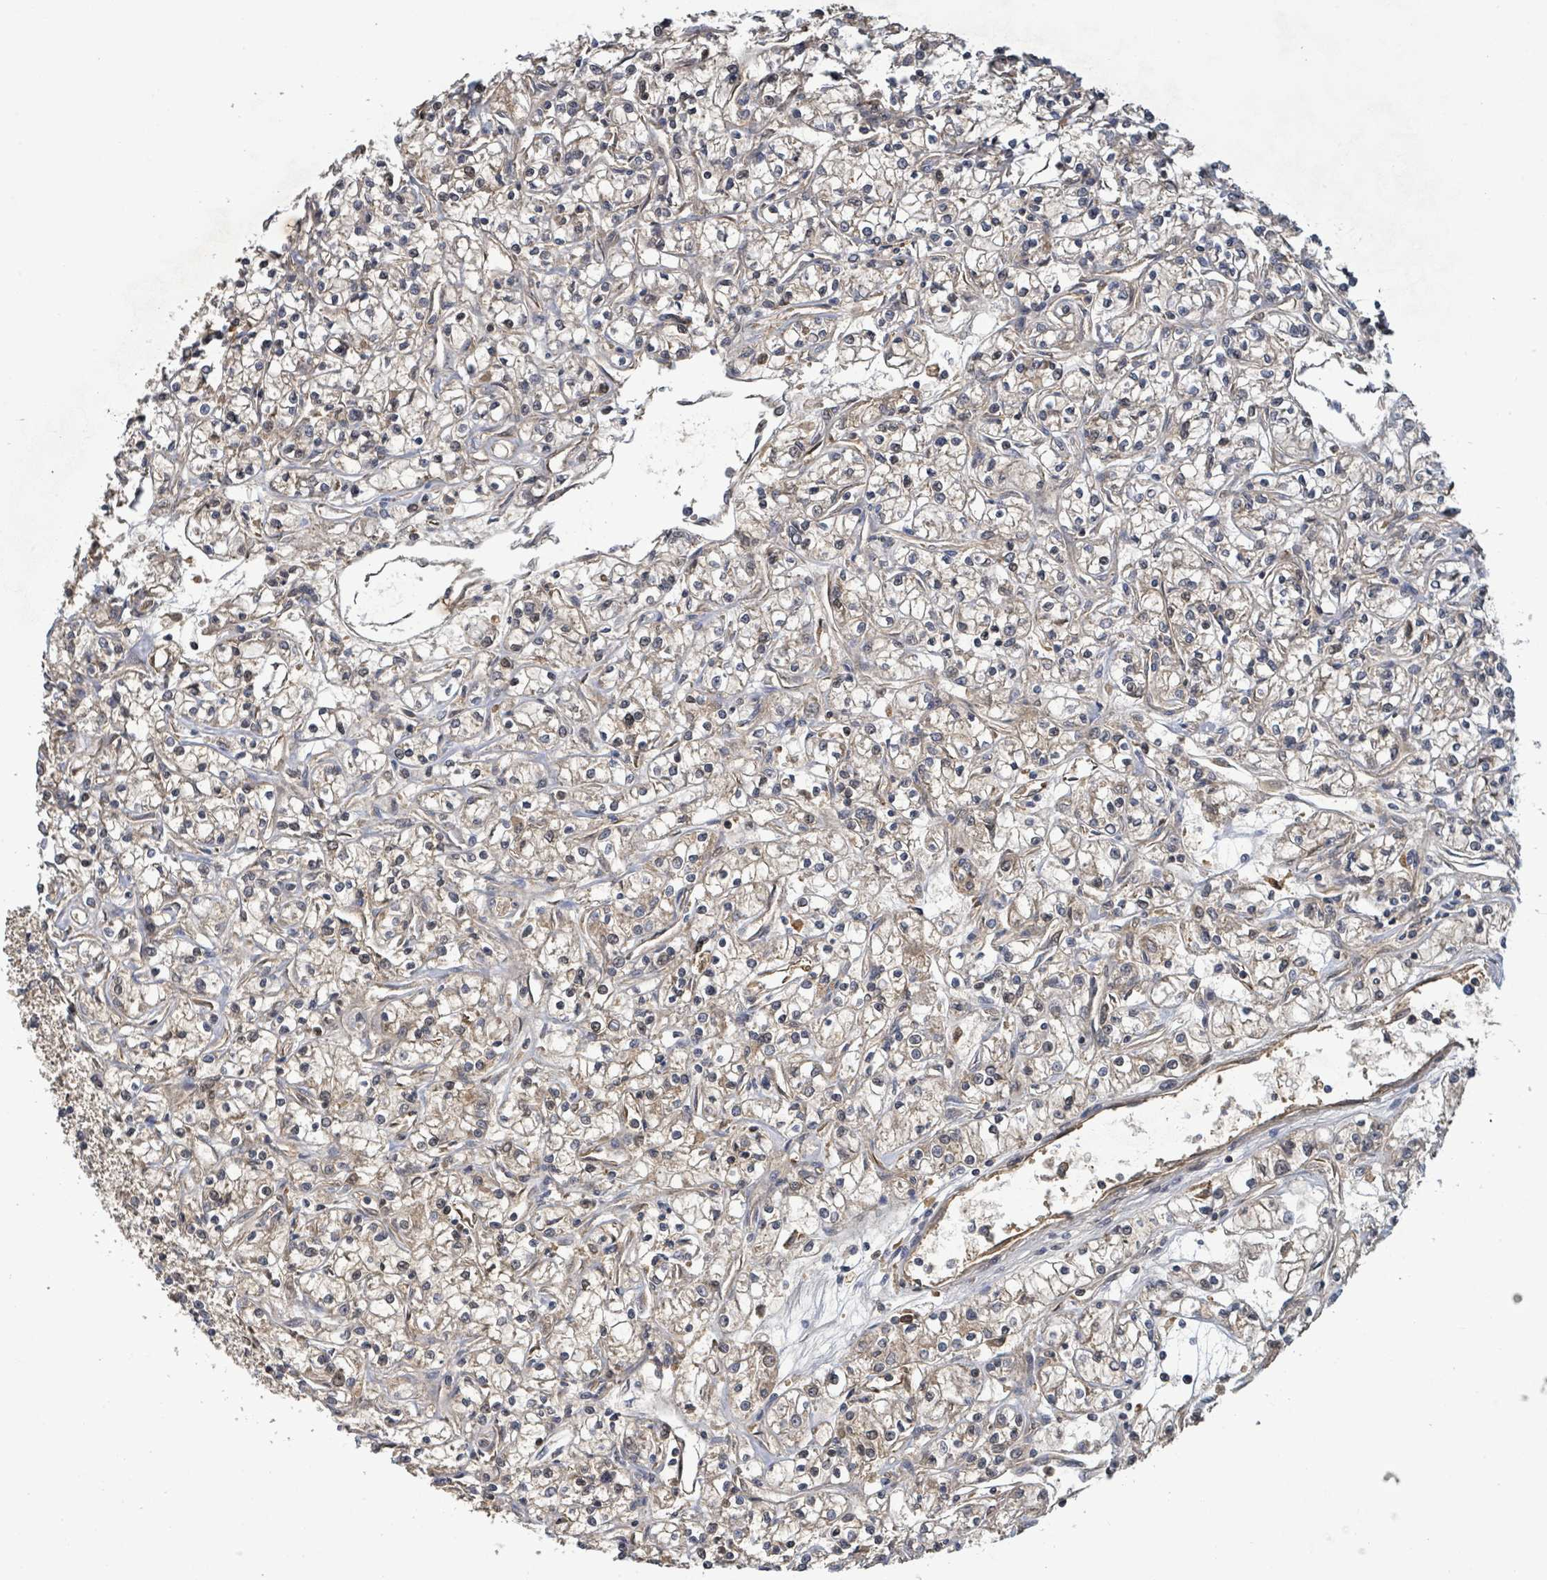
{"staining": {"intensity": "weak", "quantity": "<25%", "location": "cytoplasmic/membranous"}, "tissue": "renal cancer", "cell_type": "Tumor cells", "image_type": "cancer", "snomed": [{"axis": "morphology", "description": "Adenocarcinoma, NOS"}, {"axis": "topography", "description": "Kidney"}], "caption": "Immunohistochemistry micrograph of human adenocarcinoma (renal) stained for a protein (brown), which demonstrates no staining in tumor cells.", "gene": "STARD4", "patient": {"sex": "female", "age": 59}}